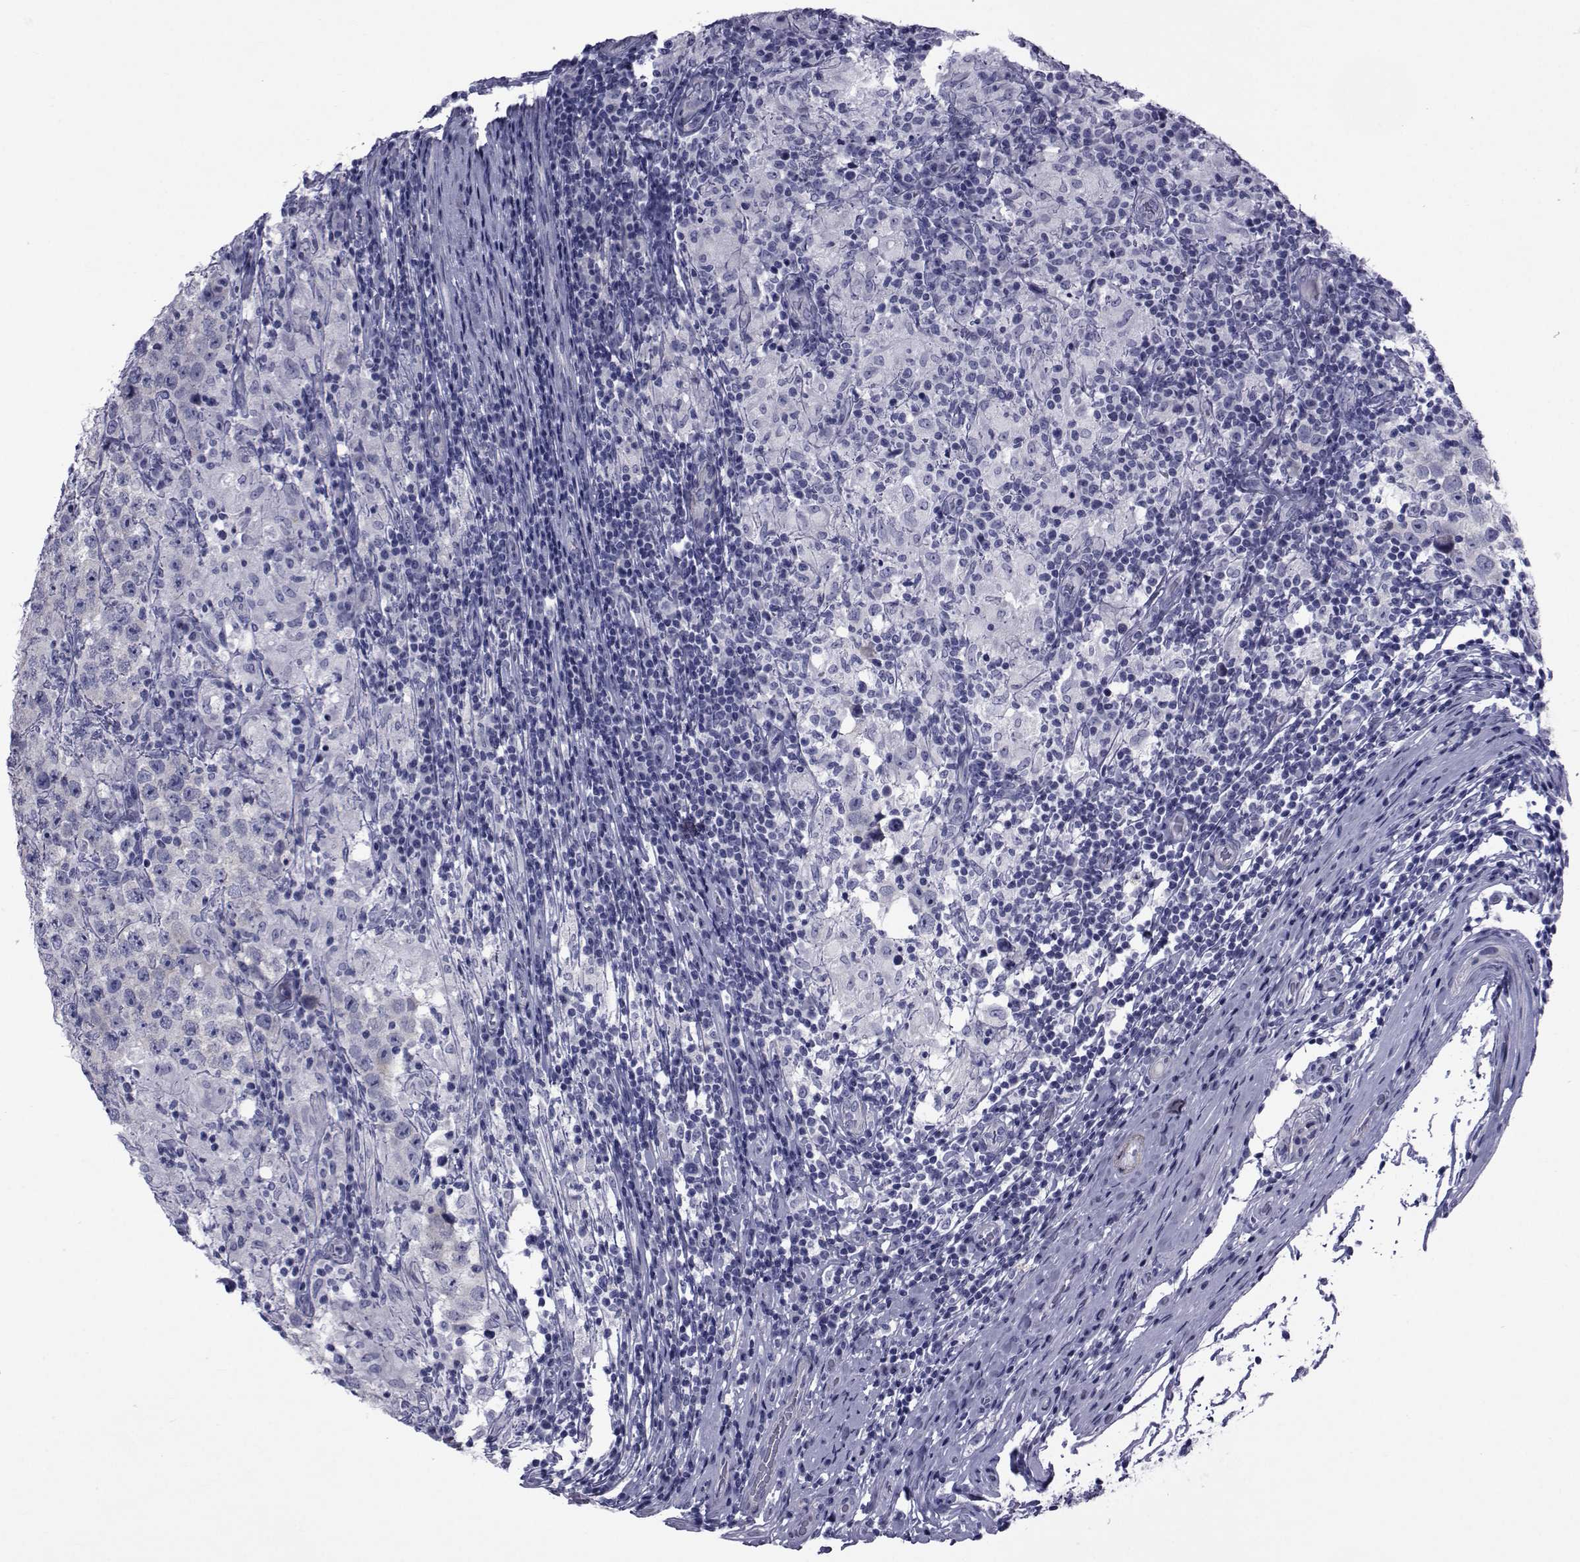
{"staining": {"intensity": "negative", "quantity": "none", "location": "none"}, "tissue": "testis cancer", "cell_type": "Tumor cells", "image_type": "cancer", "snomed": [{"axis": "morphology", "description": "Seminoma, NOS"}, {"axis": "morphology", "description": "Carcinoma, Embryonal, NOS"}, {"axis": "topography", "description": "Testis"}], "caption": "High magnification brightfield microscopy of testis cancer stained with DAB (3,3'-diaminobenzidine) (brown) and counterstained with hematoxylin (blue): tumor cells show no significant expression.", "gene": "GKAP1", "patient": {"sex": "male", "age": 41}}